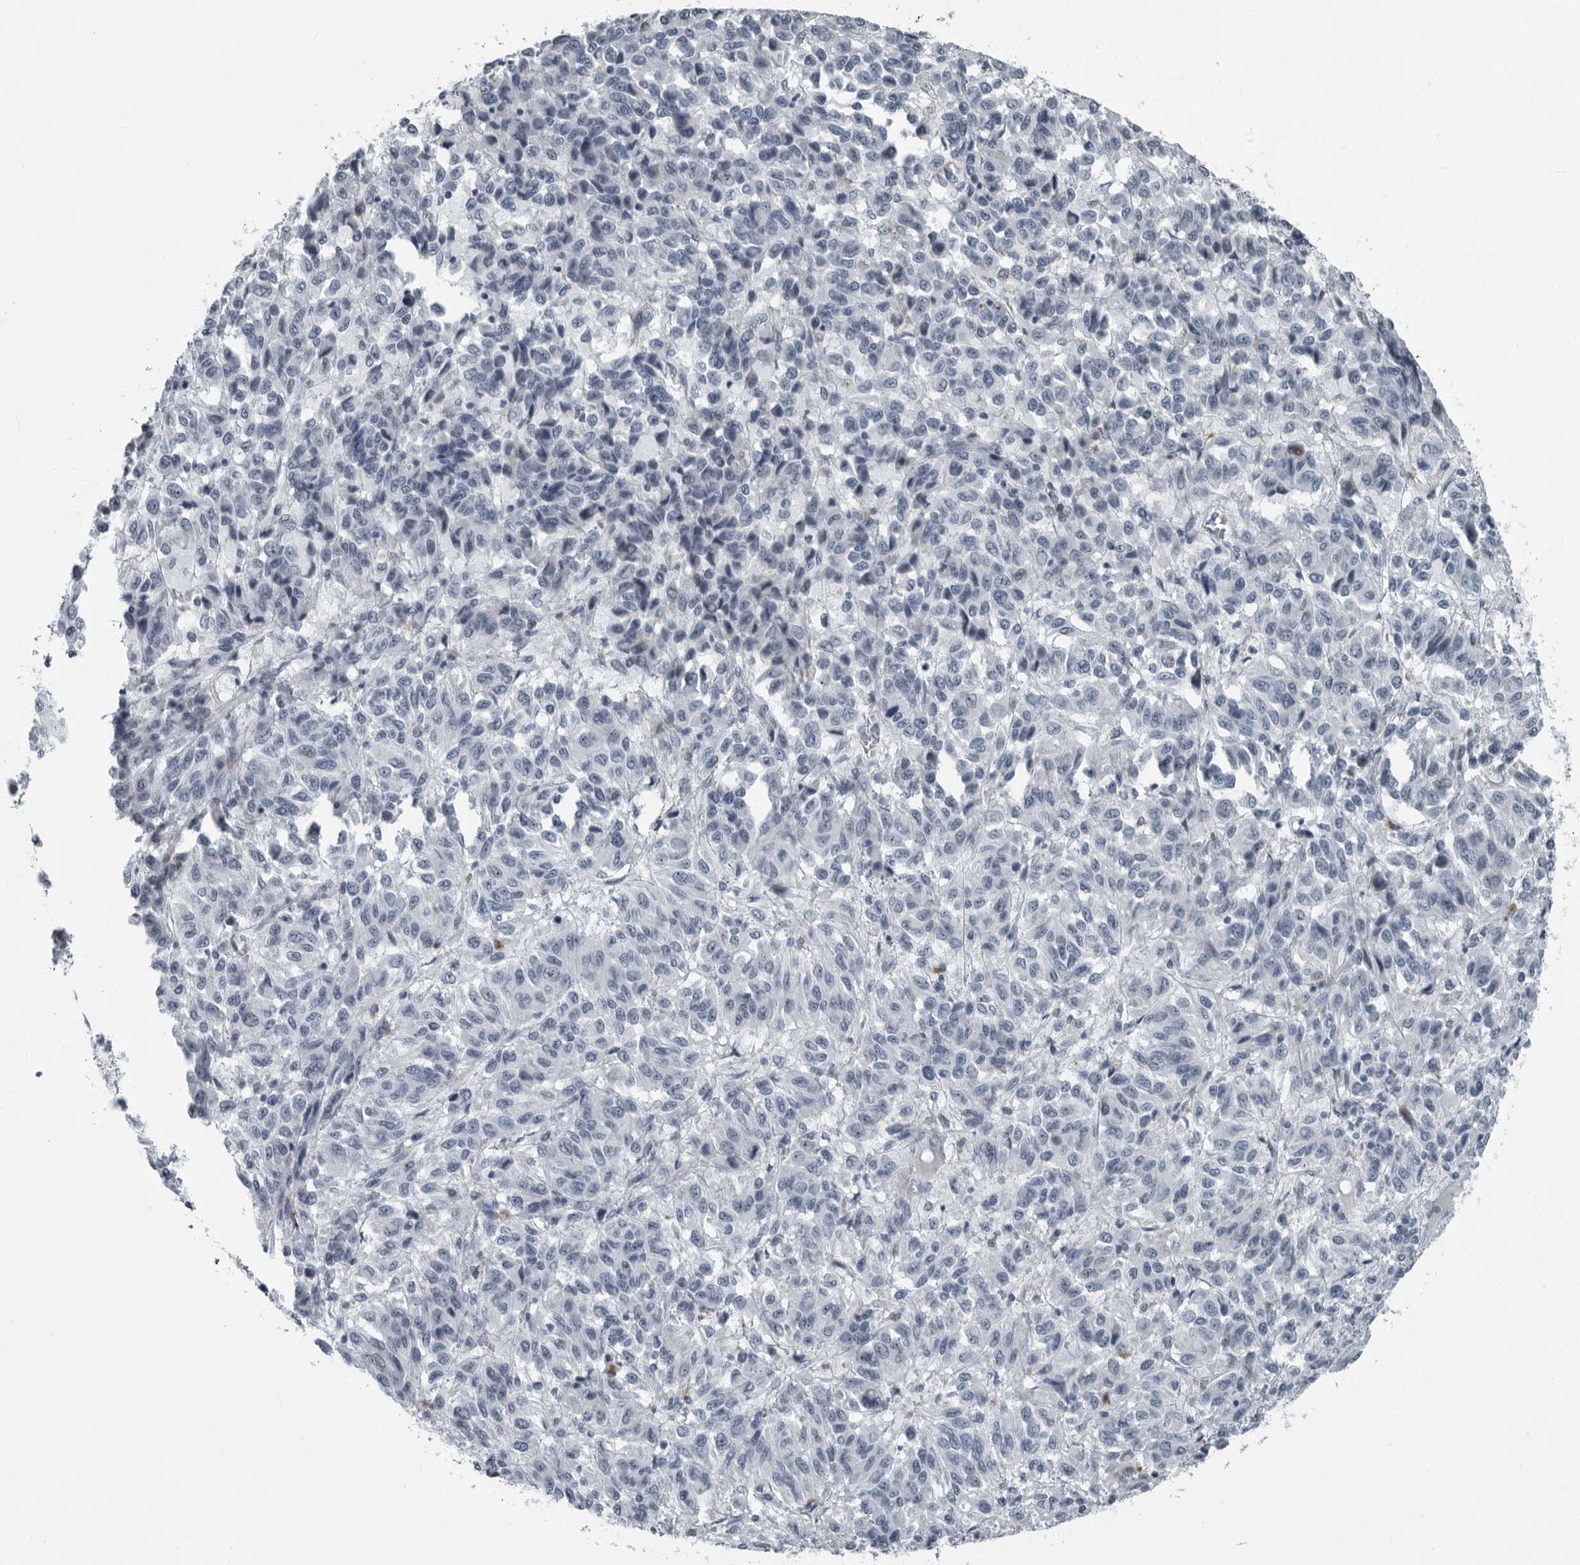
{"staining": {"intensity": "negative", "quantity": "none", "location": "none"}, "tissue": "melanoma", "cell_type": "Tumor cells", "image_type": "cancer", "snomed": [{"axis": "morphology", "description": "Malignant melanoma, Metastatic site"}, {"axis": "topography", "description": "Lung"}], "caption": "A photomicrograph of melanoma stained for a protein exhibits no brown staining in tumor cells.", "gene": "PDCD11", "patient": {"sex": "male", "age": 64}}